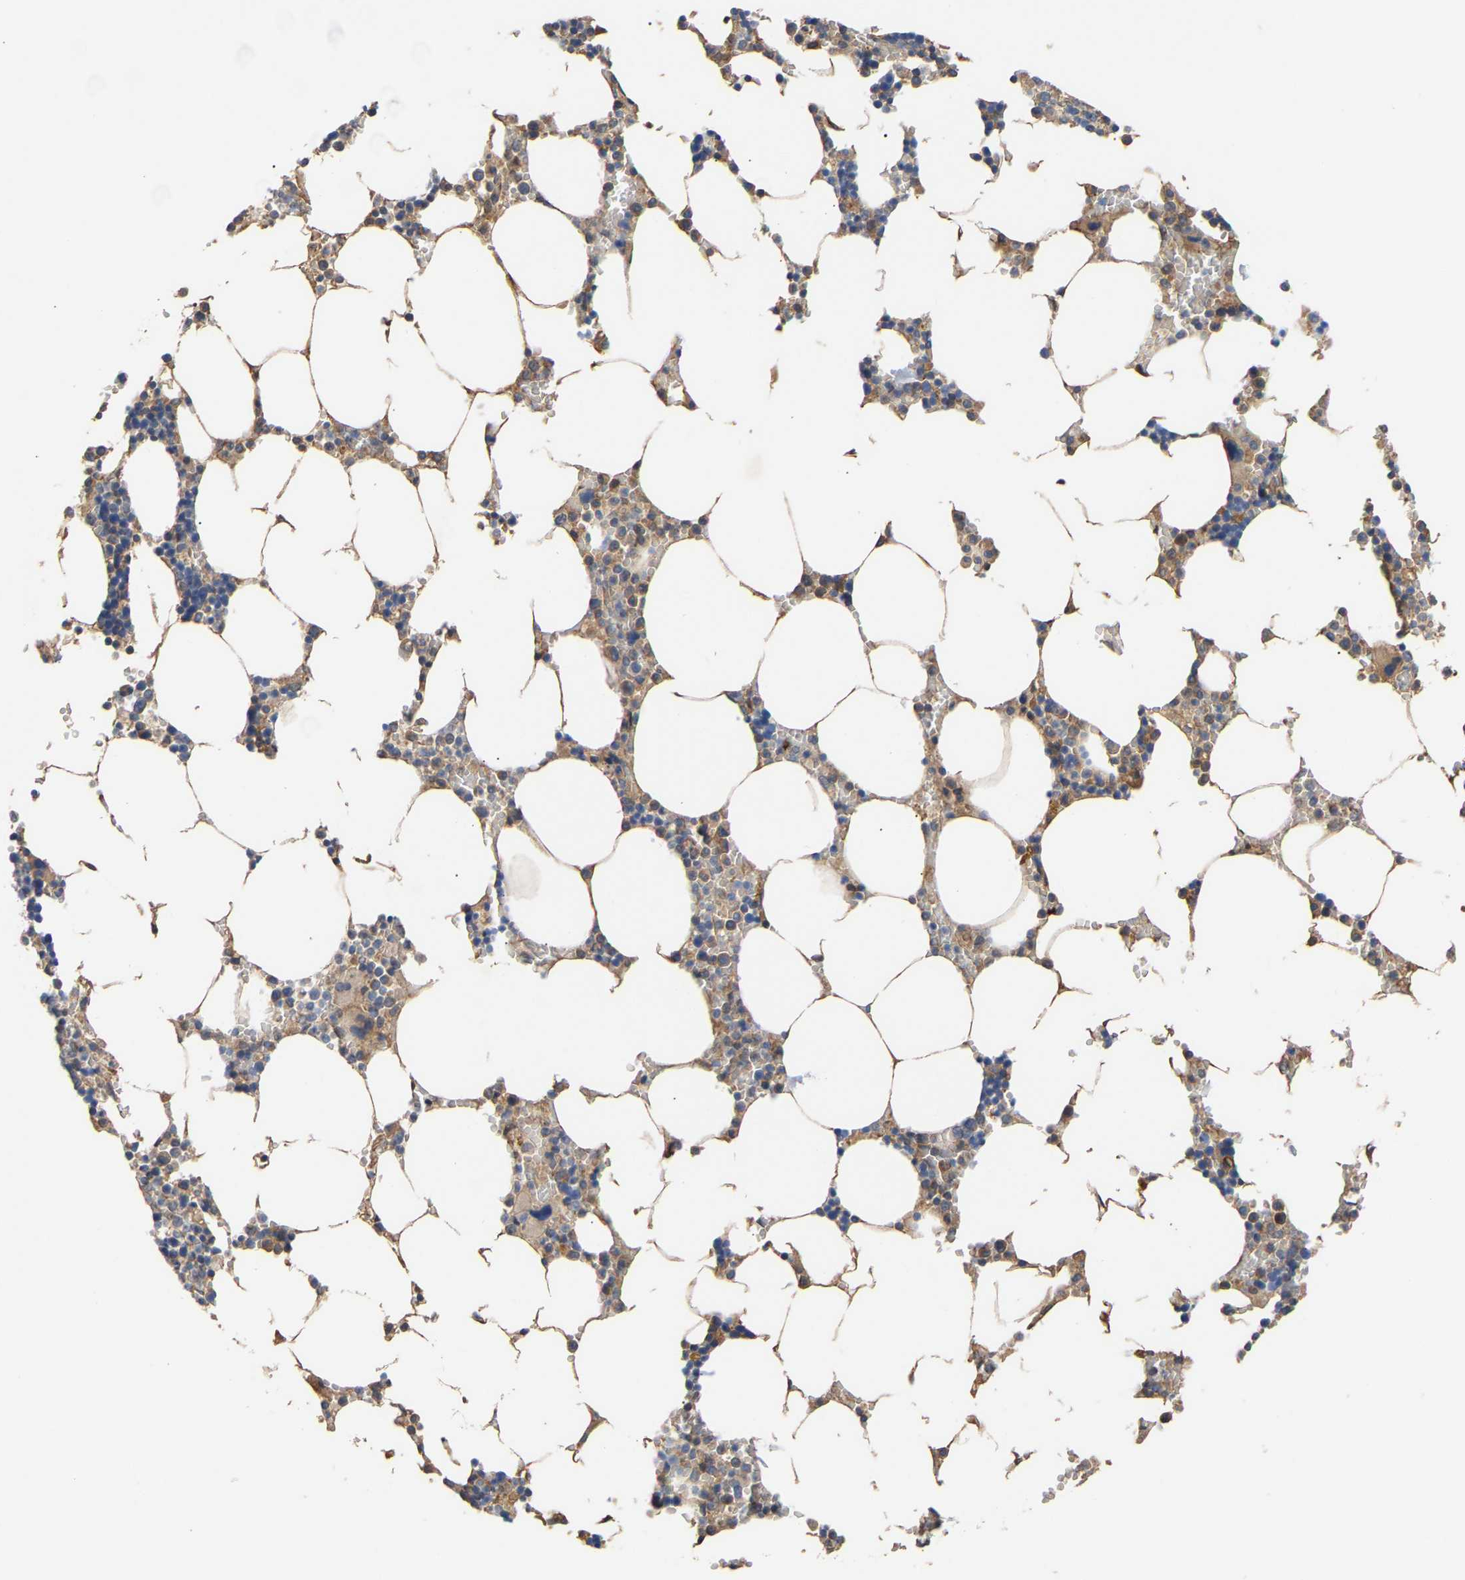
{"staining": {"intensity": "weak", "quantity": "25%-75%", "location": "cytoplasmic/membranous"}, "tissue": "bone marrow", "cell_type": "Hematopoietic cells", "image_type": "normal", "snomed": [{"axis": "morphology", "description": "Normal tissue, NOS"}, {"axis": "topography", "description": "Bone marrow"}], "caption": "IHC (DAB) staining of normal human bone marrow exhibits weak cytoplasmic/membranous protein expression in about 25%-75% of hematopoietic cells. The protein is stained brown, and the nuclei are stained in blue (DAB IHC with brightfield microscopy, high magnification).", "gene": "KASH5", "patient": {"sex": "male", "age": 70}}